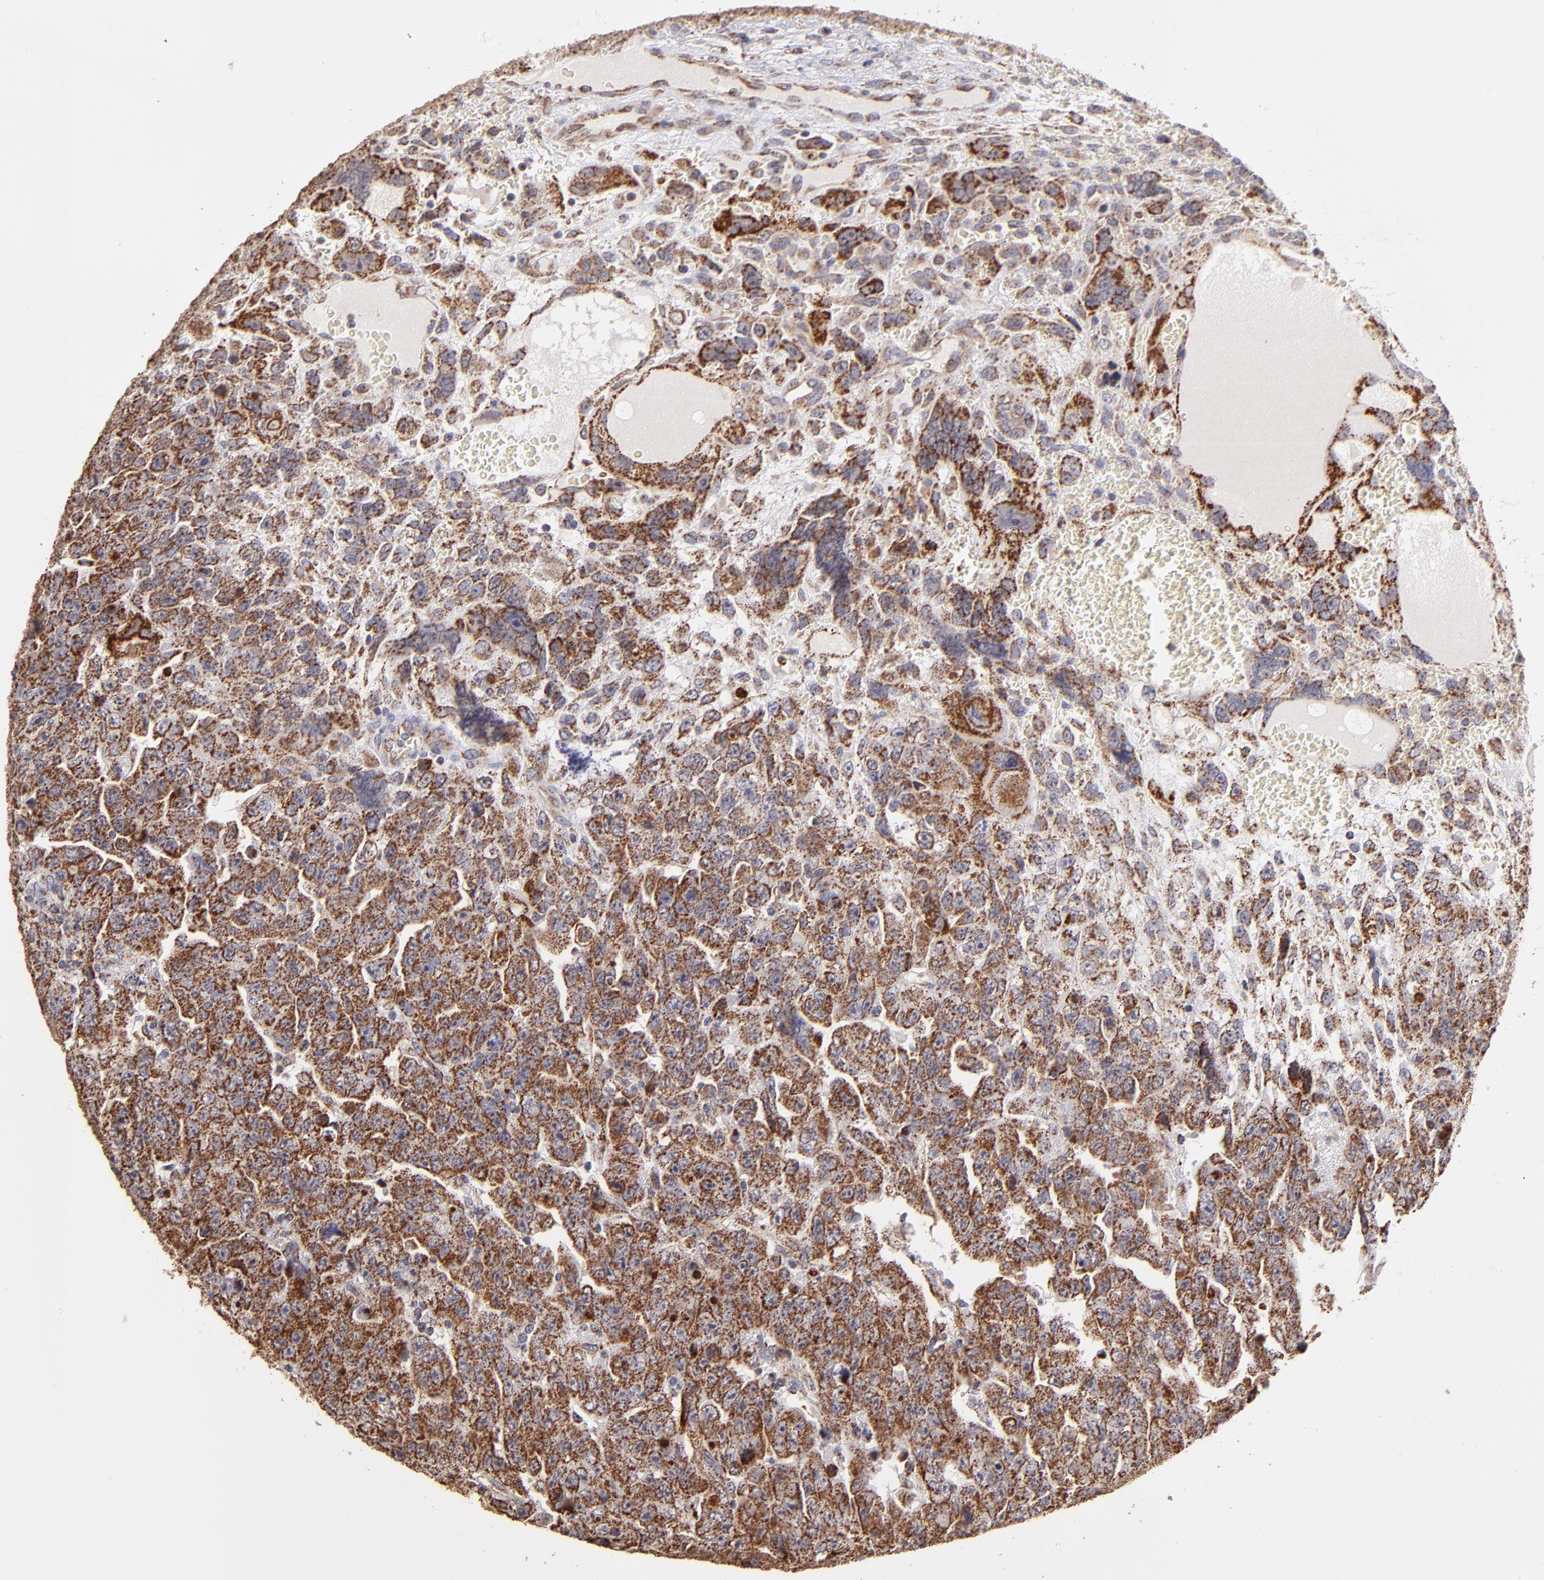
{"staining": {"intensity": "moderate", "quantity": ">75%", "location": "cytoplasmic/membranous"}, "tissue": "testis cancer", "cell_type": "Tumor cells", "image_type": "cancer", "snomed": [{"axis": "morphology", "description": "Carcinoma, Embryonal, NOS"}, {"axis": "topography", "description": "Testis"}], "caption": "DAB (3,3'-diaminobenzidine) immunohistochemical staining of testis embryonal carcinoma demonstrates moderate cytoplasmic/membranous protein staining in about >75% of tumor cells. The protein of interest is stained brown, and the nuclei are stained in blue (DAB IHC with brightfield microscopy, high magnification).", "gene": "DLST", "patient": {"sex": "male", "age": 28}}